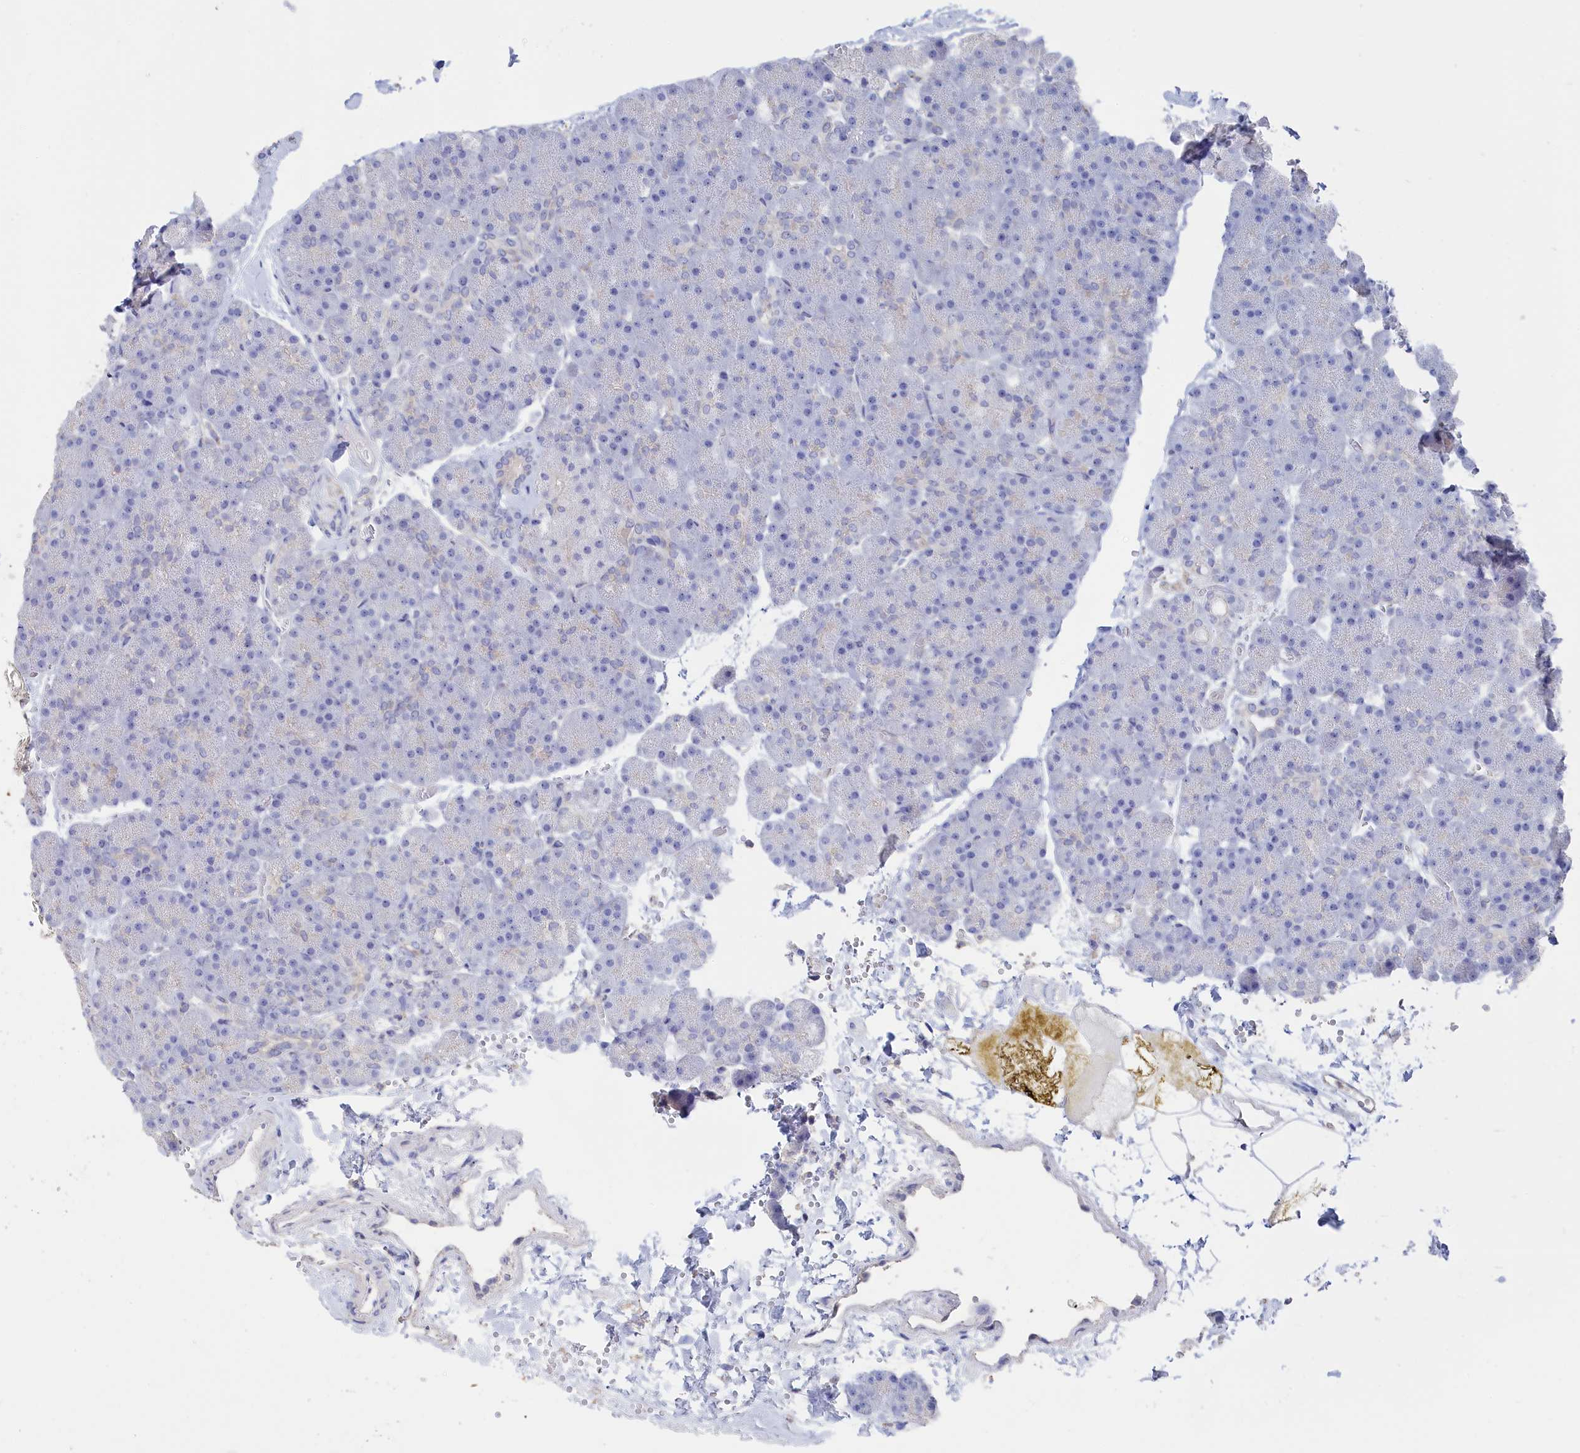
{"staining": {"intensity": "negative", "quantity": "none", "location": "none"}, "tissue": "pancreas", "cell_type": "Exocrine glandular cells", "image_type": "normal", "snomed": [{"axis": "morphology", "description": "Normal tissue, NOS"}, {"axis": "topography", "description": "Pancreas"}], "caption": "This is a micrograph of IHC staining of benign pancreas, which shows no expression in exocrine glandular cells.", "gene": "SEMG2", "patient": {"sex": "male", "age": 36}}